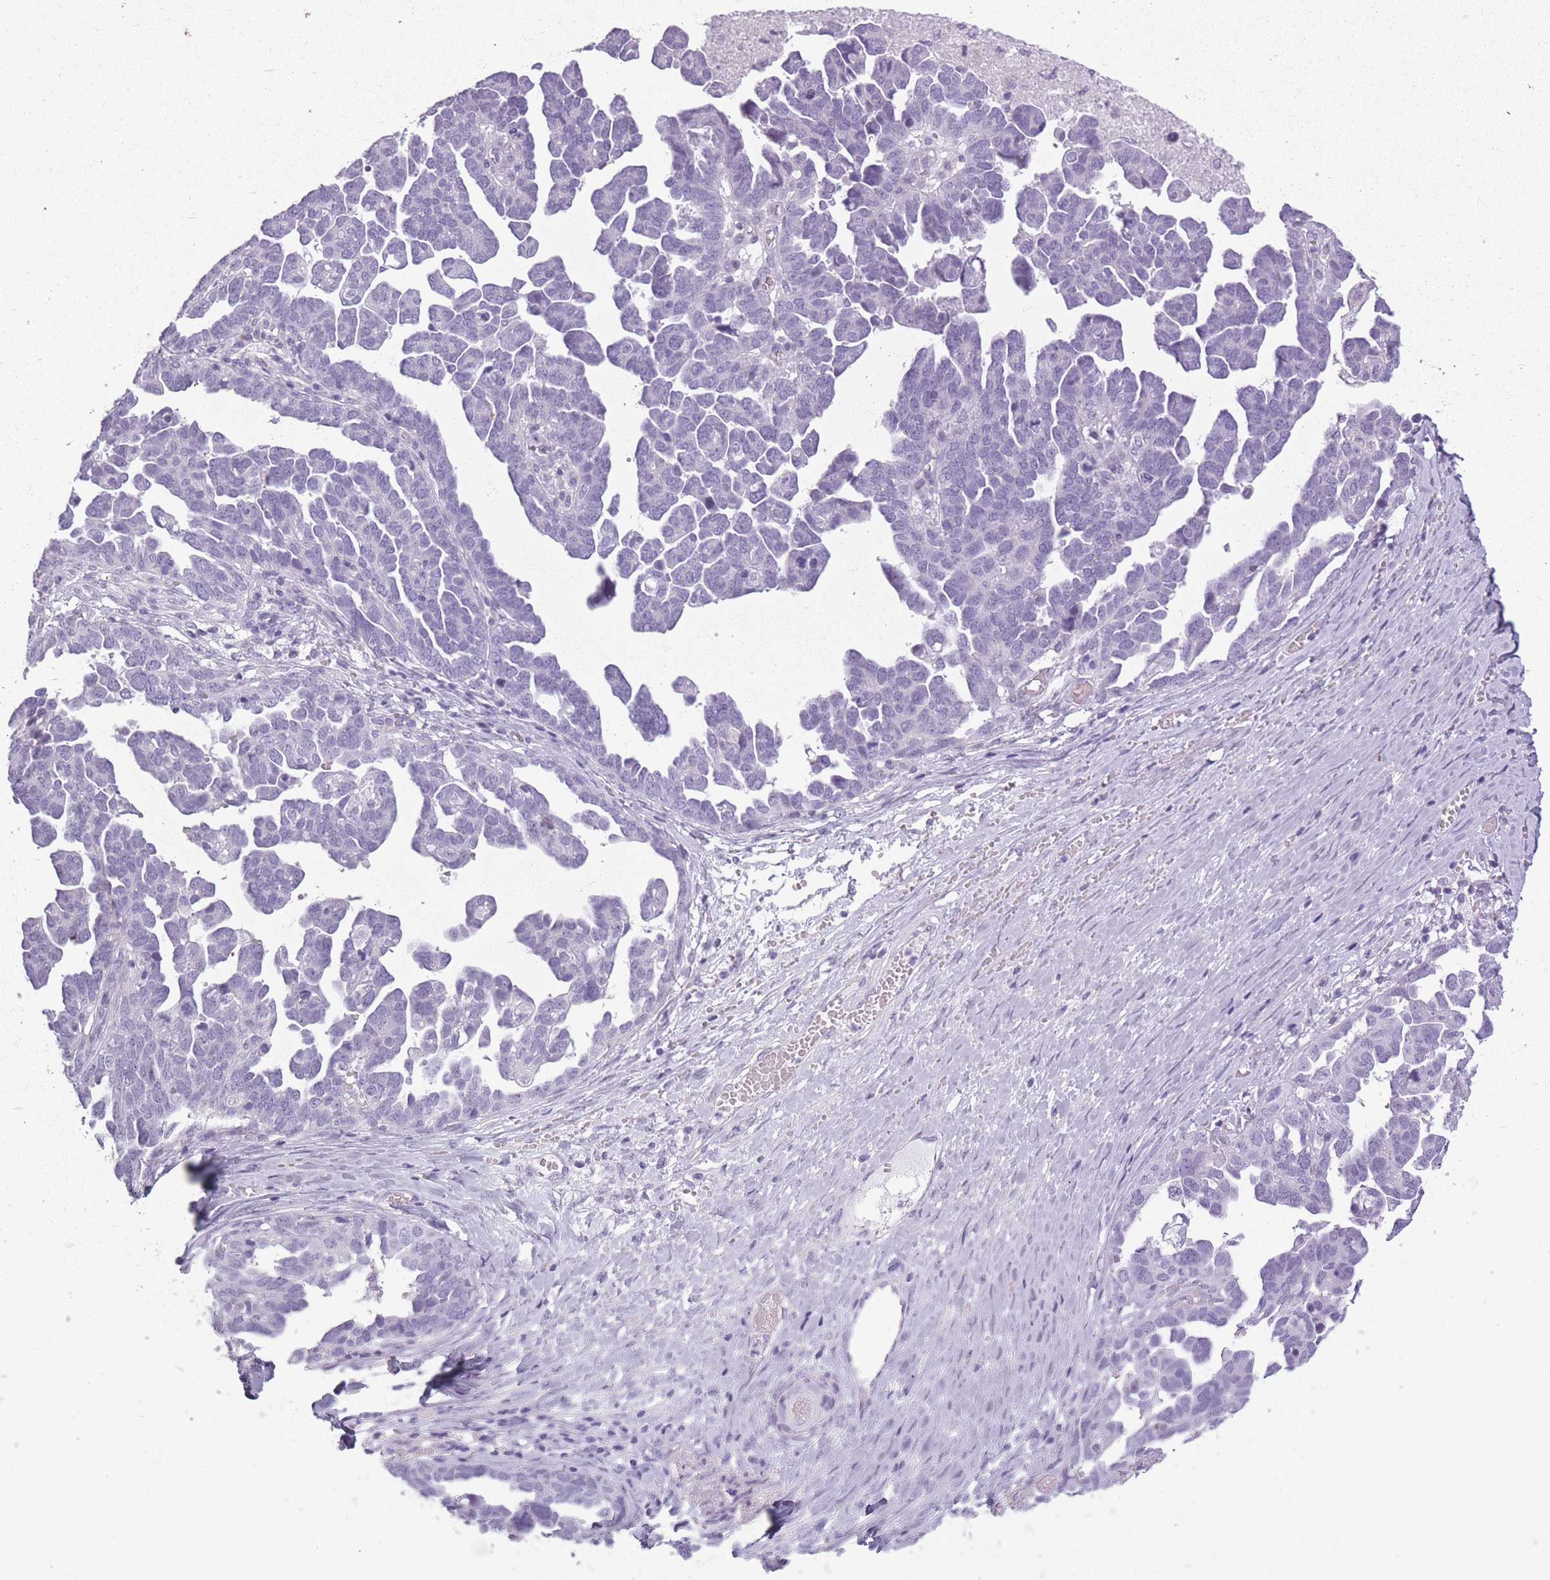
{"staining": {"intensity": "negative", "quantity": "none", "location": "none"}, "tissue": "ovarian cancer", "cell_type": "Tumor cells", "image_type": "cancer", "snomed": [{"axis": "morphology", "description": "Cystadenocarcinoma, serous, NOS"}, {"axis": "topography", "description": "Ovary"}], "caption": "This is an immunohistochemistry (IHC) image of human ovarian cancer. There is no expression in tumor cells.", "gene": "GOLGA6D", "patient": {"sex": "female", "age": 54}}